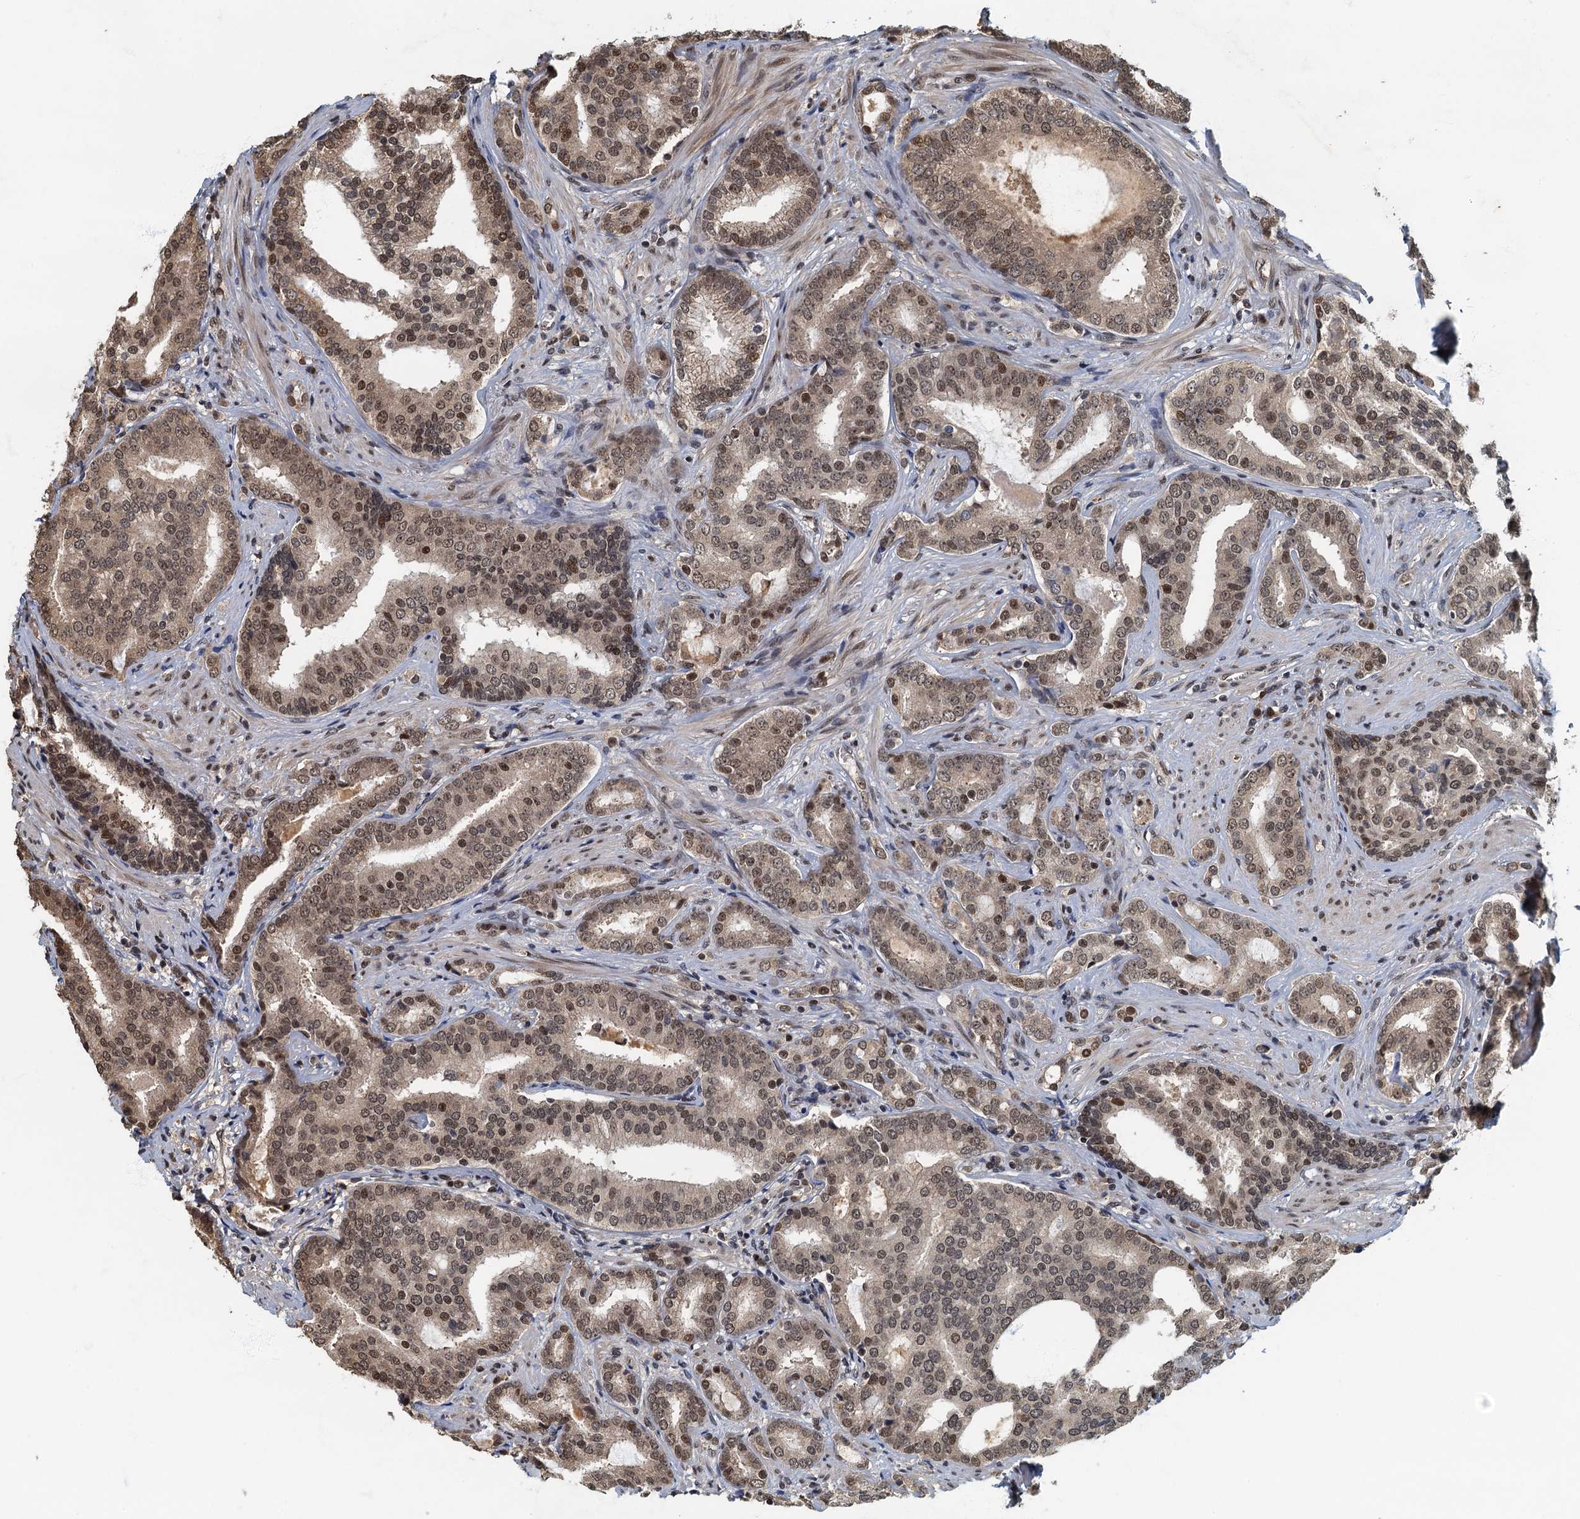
{"staining": {"intensity": "moderate", "quantity": ">75%", "location": "cytoplasmic/membranous,nuclear"}, "tissue": "prostate cancer", "cell_type": "Tumor cells", "image_type": "cancer", "snomed": [{"axis": "morphology", "description": "Adenocarcinoma, High grade"}, {"axis": "topography", "description": "Prostate"}], "caption": "A brown stain highlights moderate cytoplasmic/membranous and nuclear staining of a protein in human high-grade adenocarcinoma (prostate) tumor cells.", "gene": "CKAP2L", "patient": {"sex": "male", "age": 63}}